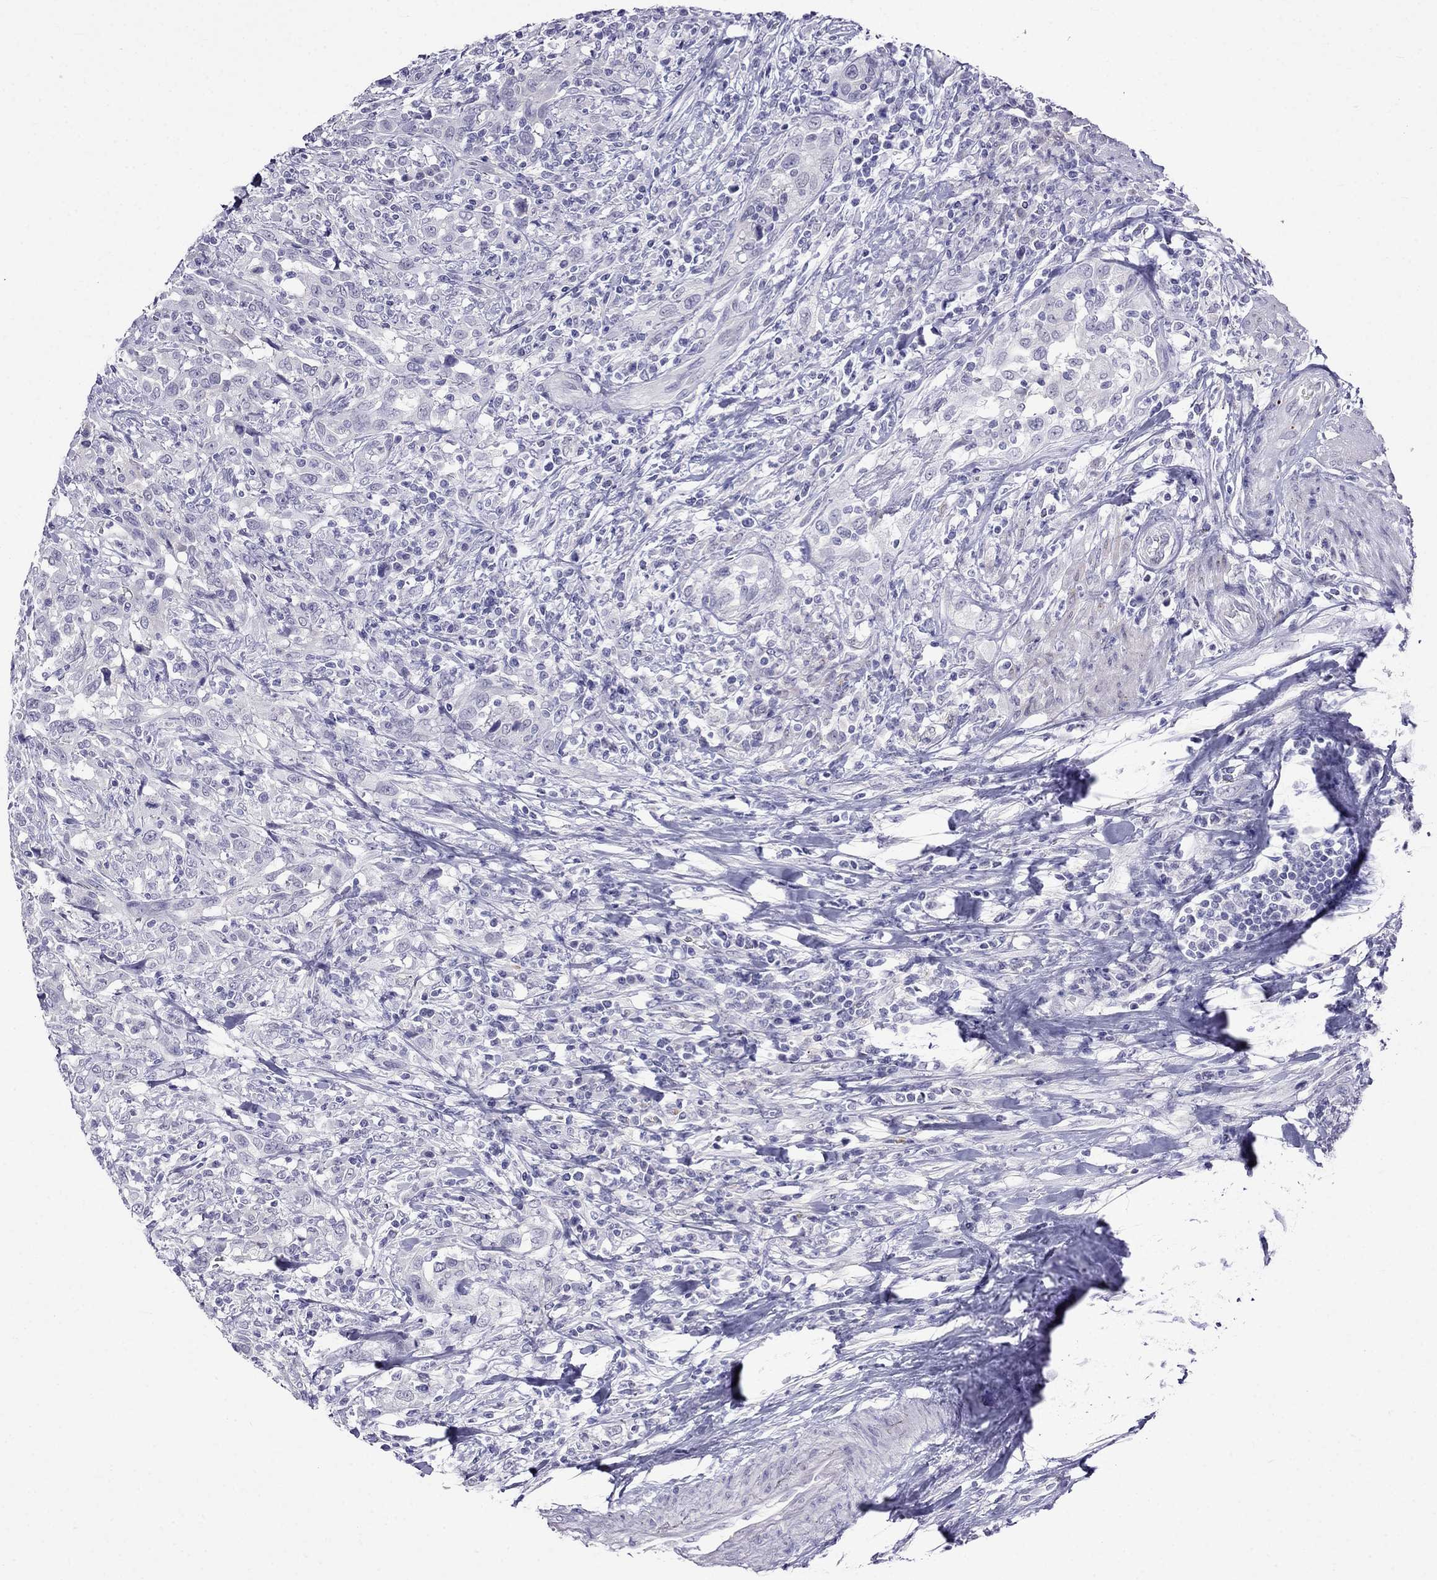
{"staining": {"intensity": "negative", "quantity": "none", "location": "none"}, "tissue": "urothelial cancer", "cell_type": "Tumor cells", "image_type": "cancer", "snomed": [{"axis": "morphology", "description": "Urothelial carcinoma, NOS"}, {"axis": "morphology", "description": "Urothelial carcinoma, High grade"}, {"axis": "topography", "description": "Urinary bladder"}], "caption": "A micrograph of urothelial cancer stained for a protein shows no brown staining in tumor cells.", "gene": "MGP", "patient": {"sex": "female", "age": 64}}